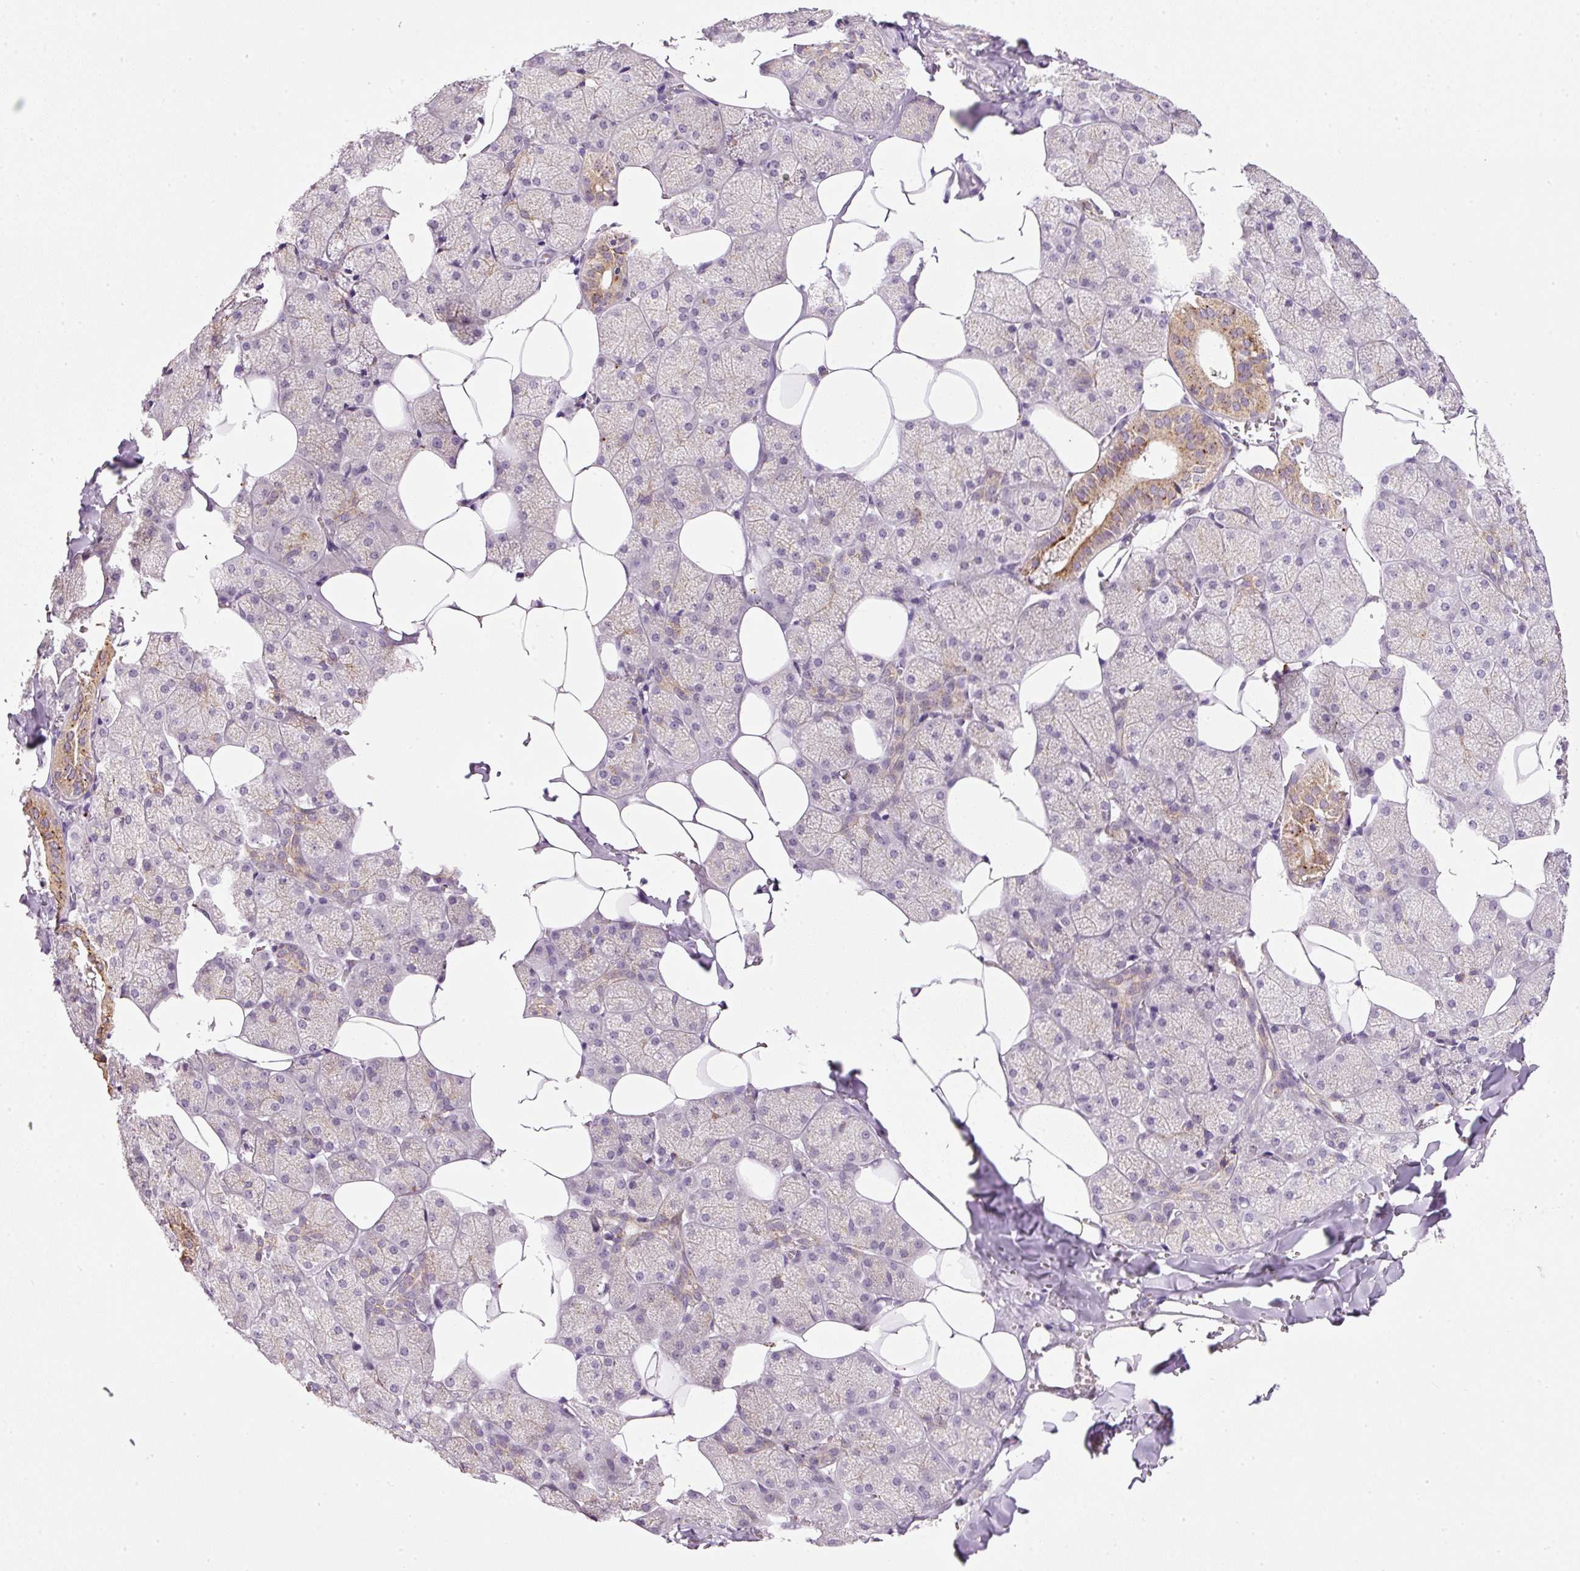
{"staining": {"intensity": "strong", "quantity": "<25%", "location": "cytoplasmic/membranous"}, "tissue": "salivary gland", "cell_type": "Glandular cells", "image_type": "normal", "snomed": [{"axis": "morphology", "description": "Normal tissue, NOS"}, {"axis": "topography", "description": "Salivary gland"}, {"axis": "topography", "description": "Peripheral nerve tissue"}], "caption": "This image shows immunohistochemistry staining of benign salivary gland, with medium strong cytoplasmic/membranous staining in about <25% of glandular cells.", "gene": "ZNF639", "patient": {"sex": "male", "age": 38}}